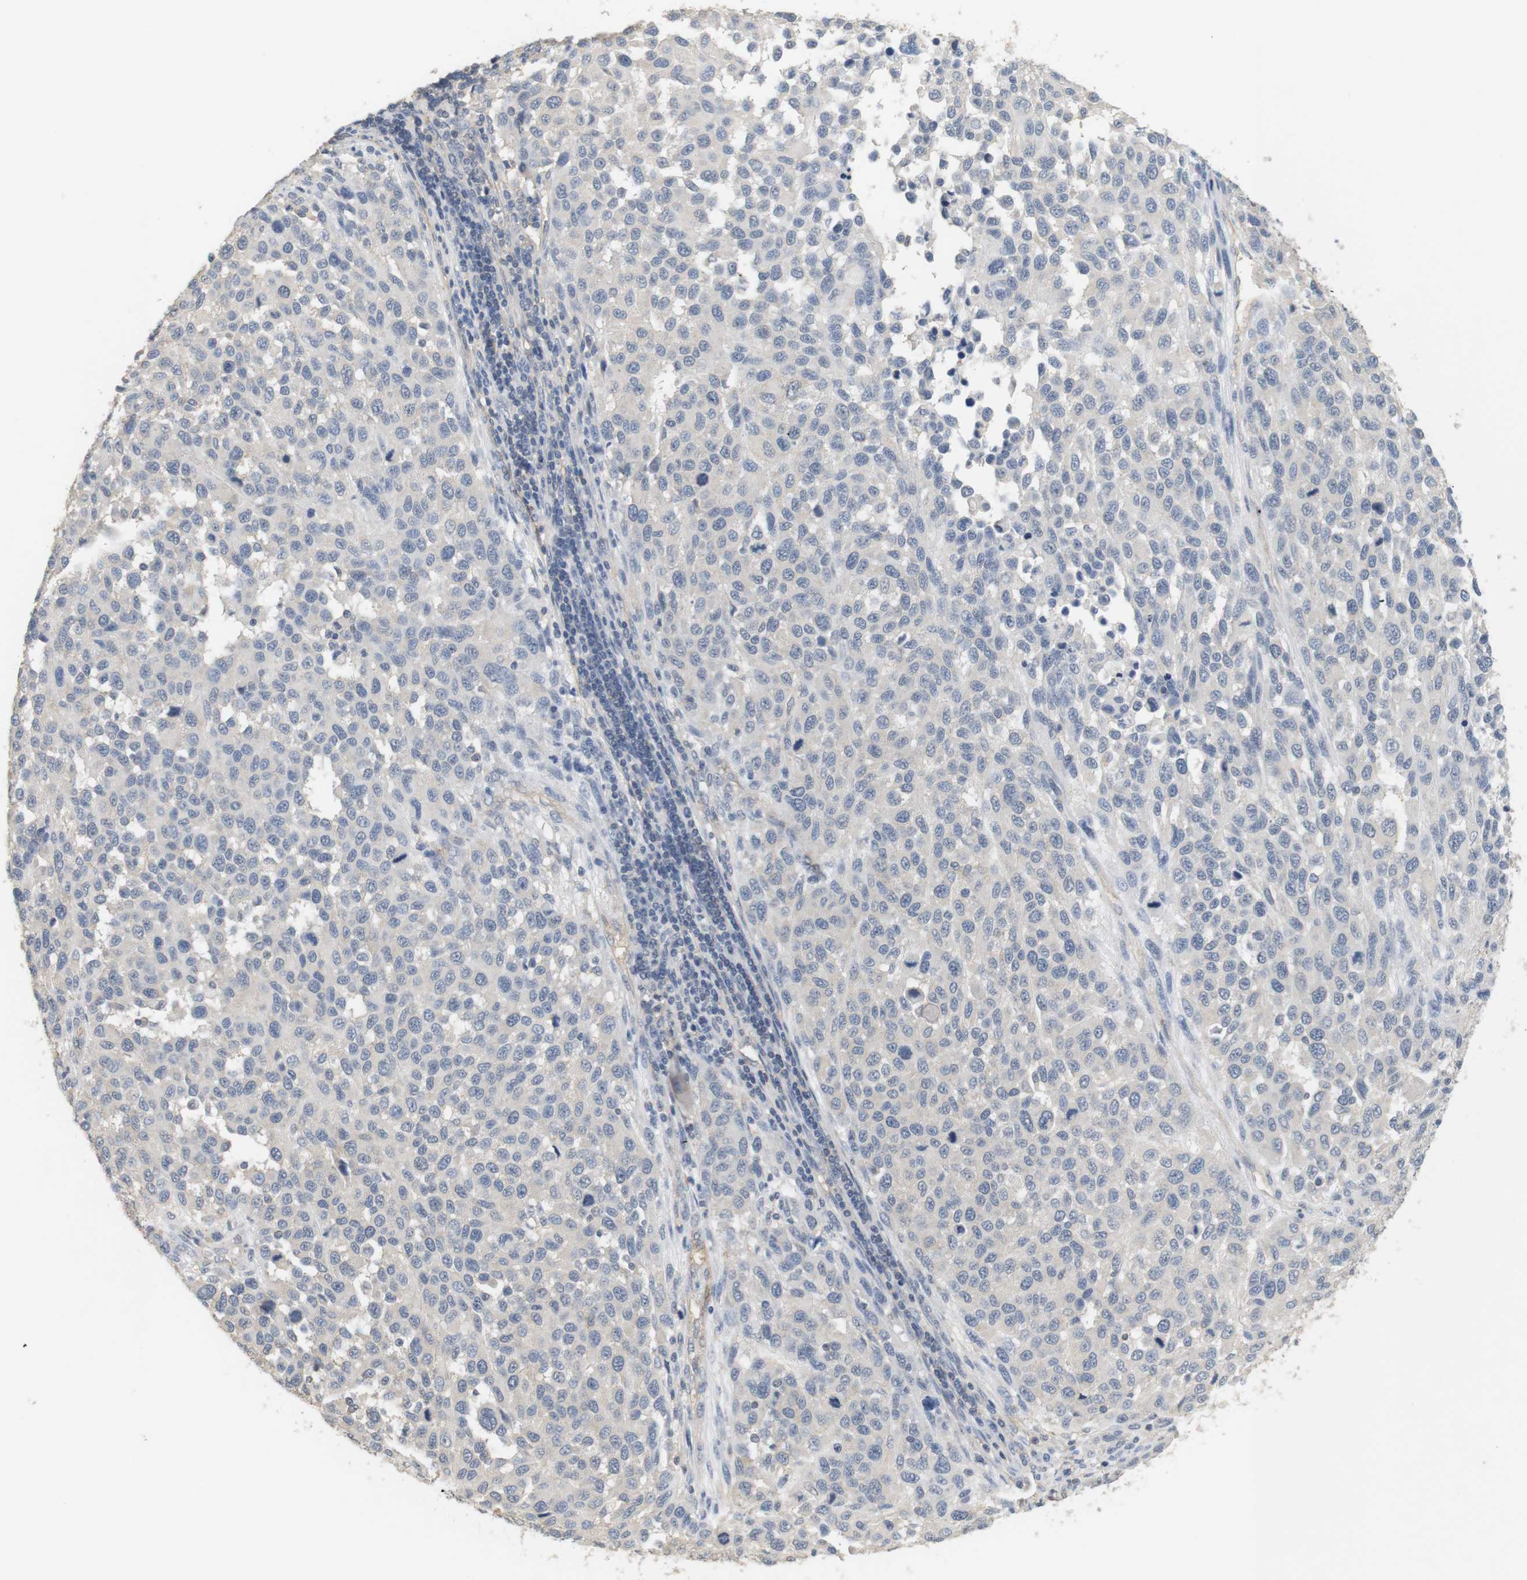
{"staining": {"intensity": "negative", "quantity": "none", "location": "none"}, "tissue": "melanoma", "cell_type": "Tumor cells", "image_type": "cancer", "snomed": [{"axis": "morphology", "description": "Malignant melanoma, Metastatic site"}, {"axis": "topography", "description": "Lymph node"}], "caption": "Immunohistochemical staining of melanoma reveals no significant staining in tumor cells.", "gene": "OSR1", "patient": {"sex": "male", "age": 61}}